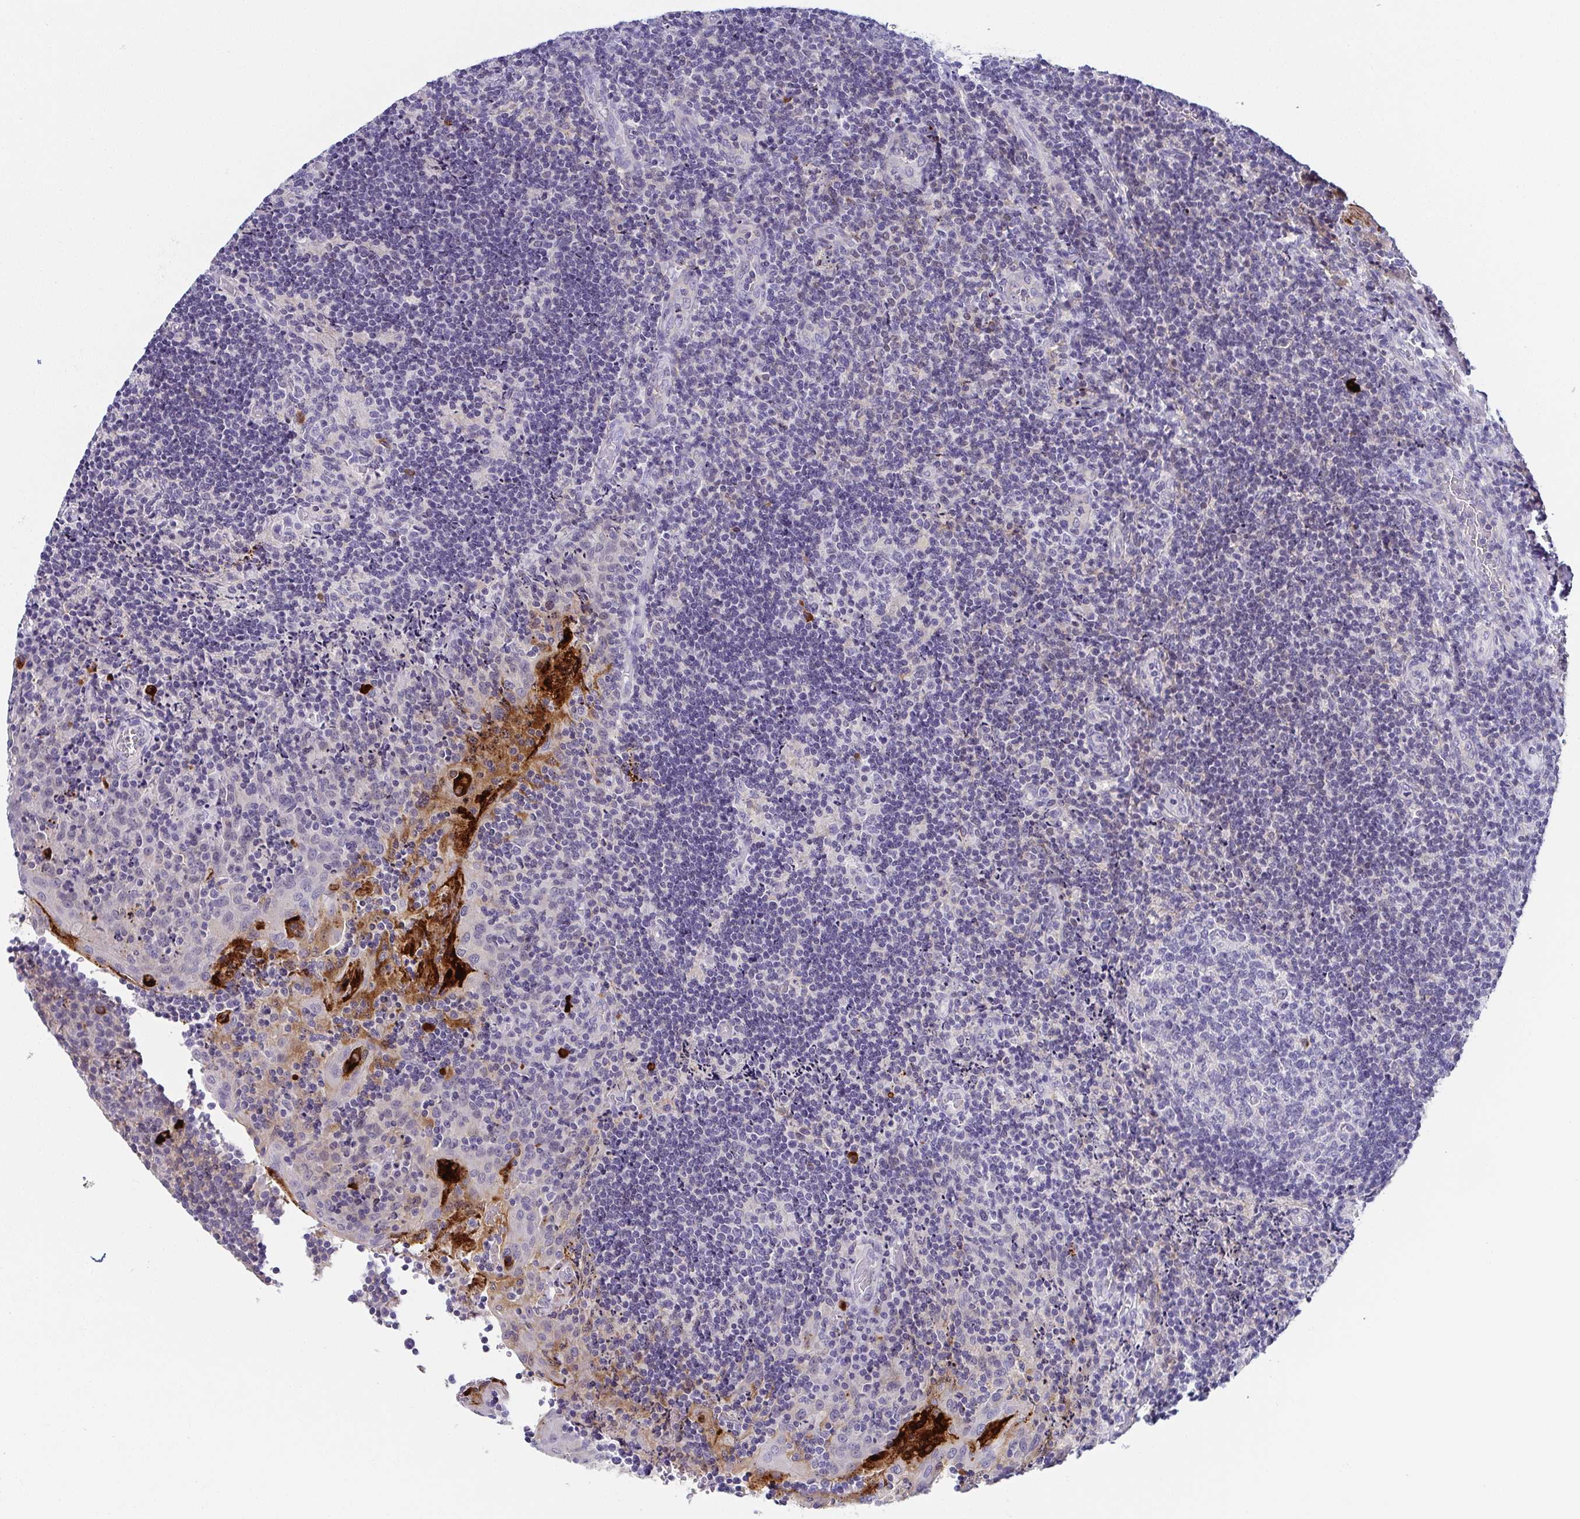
{"staining": {"intensity": "negative", "quantity": "none", "location": "none"}, "tissue": "tonsil", "cell_type": "Germinal center cells", "image_type": "normal", "snomed": [{"axis": "morphology", "description": "Normal tissue, NOS"}, {"axis": "topography", "description": "Tonsil"}], "caption": "This is an immunohistochemistry (IHC) image of normal tonsil. There is no positivity in germinal center cells.", "gene": "RNASE7", "patient": {"sex": "male", "age": 17}}